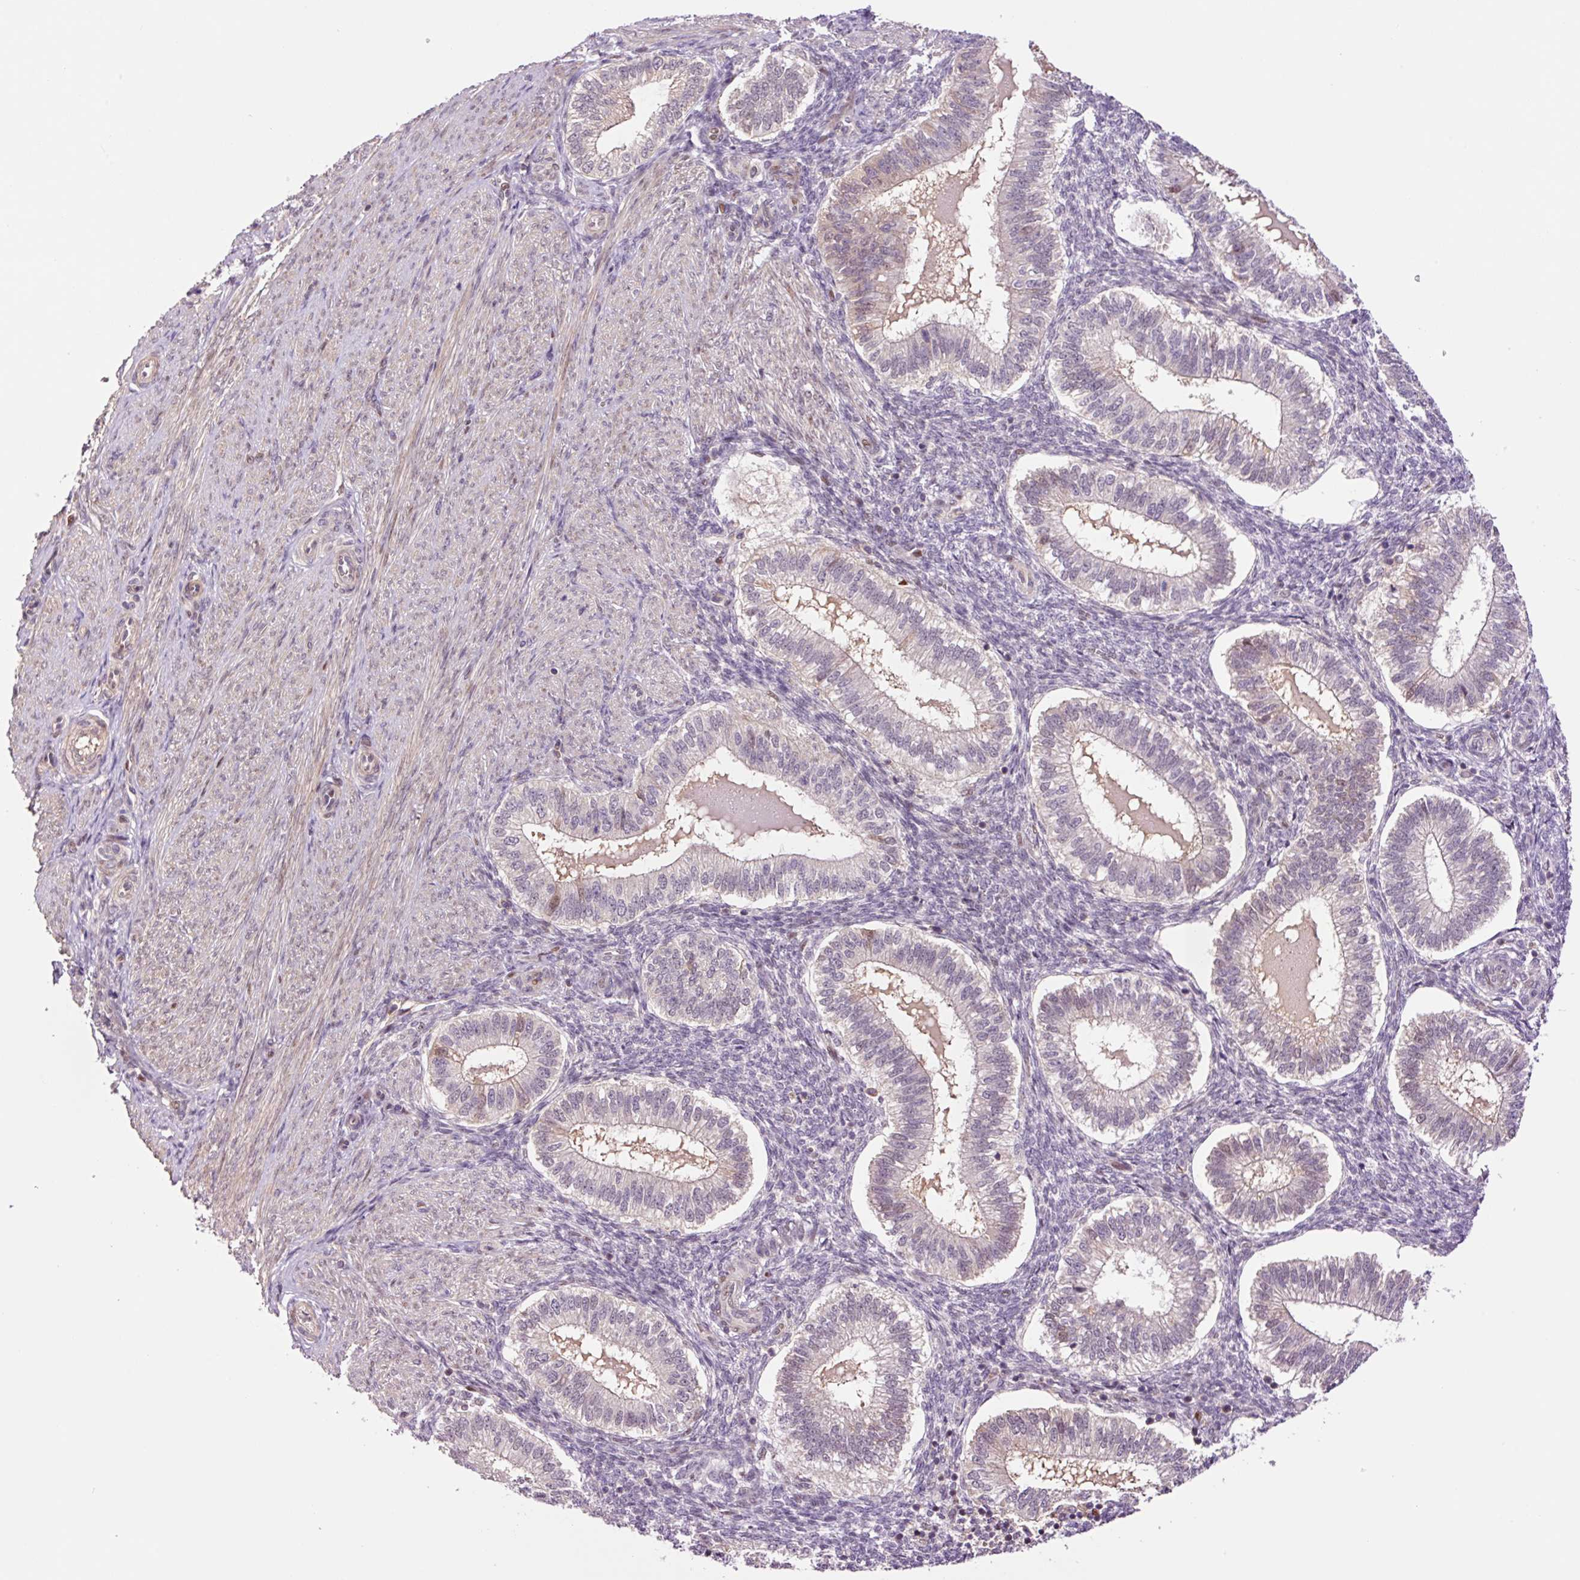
{"staining": {"intensity": "negative", "quantity": "none", "location": "none"}, "tissue": "endometrium", "cell_type": "Cells in endometrial stroma", "image_type": "normal", "snomed": [{"axis": "morphology", "description": "Normal tissue, NOS"}, {"axis": "topography", "description": "Endometrium"}], "caption": "An IHC histopathology image of normal endometrium is shown. There is no staining in cells in endometrial stroma of endometrium.", "gene": "DPPA4", "patient": {"sex": "female", "age": 25}}